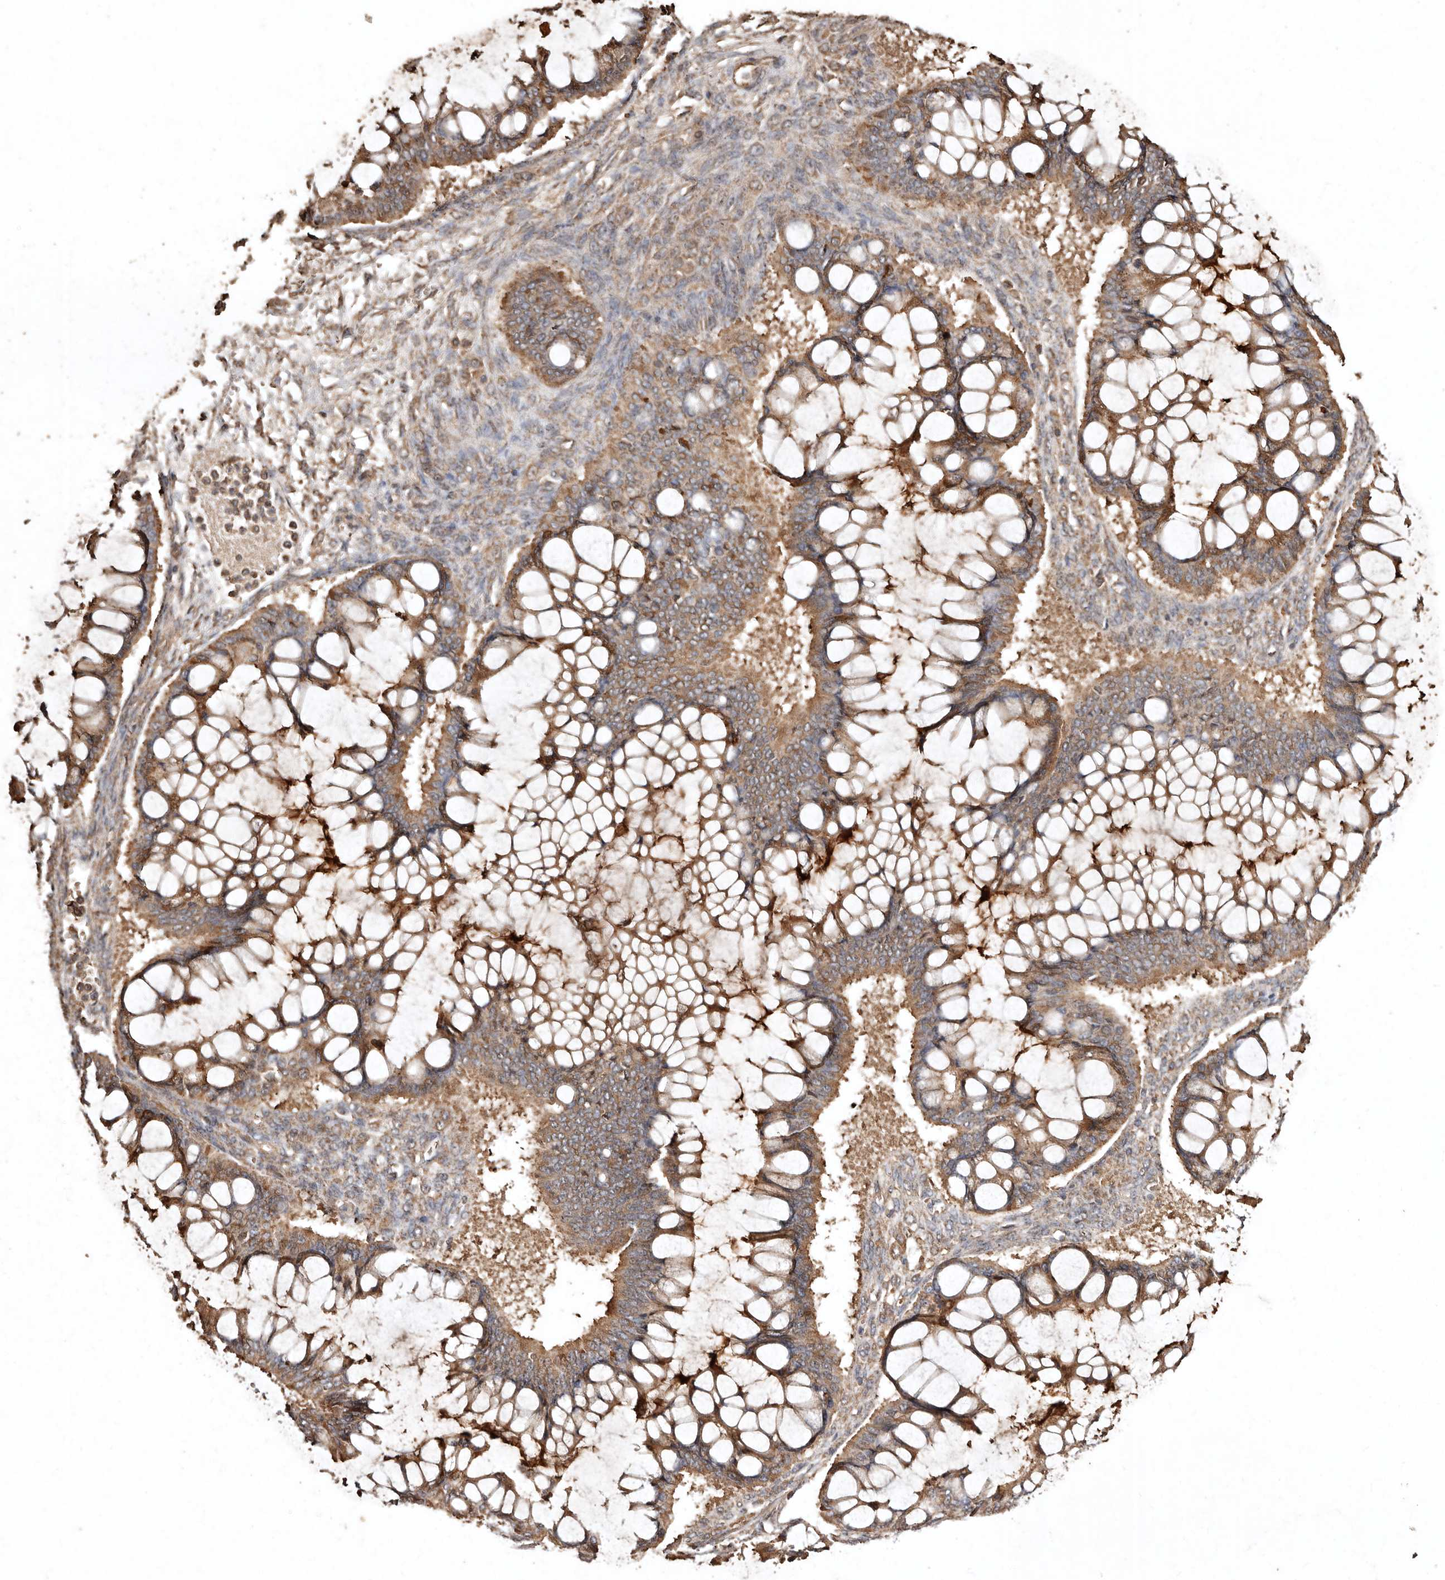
{"staining": {"intensity": "moderate", "quantity": ">75%", "location": "cytoplasmic/membranous"}, "tissue": "ovarian cancer", "cell_type": "Tumor cells", "image_type": "cancer", "snomed": [{"axis": "morphology", "description": "Cystadenocarcinoma, mucinous, NOS"}, {"axis": "topography", "description": "Ovary"}], "caption": "A medium amount of moderate cytoplasmic/membranous expression is present in about >75% of tumor cells in ovarian mucinous cystadenocarcinoma tissue.", "gene": "FARS2", "patient": {"sex": "female", "age": 73}}